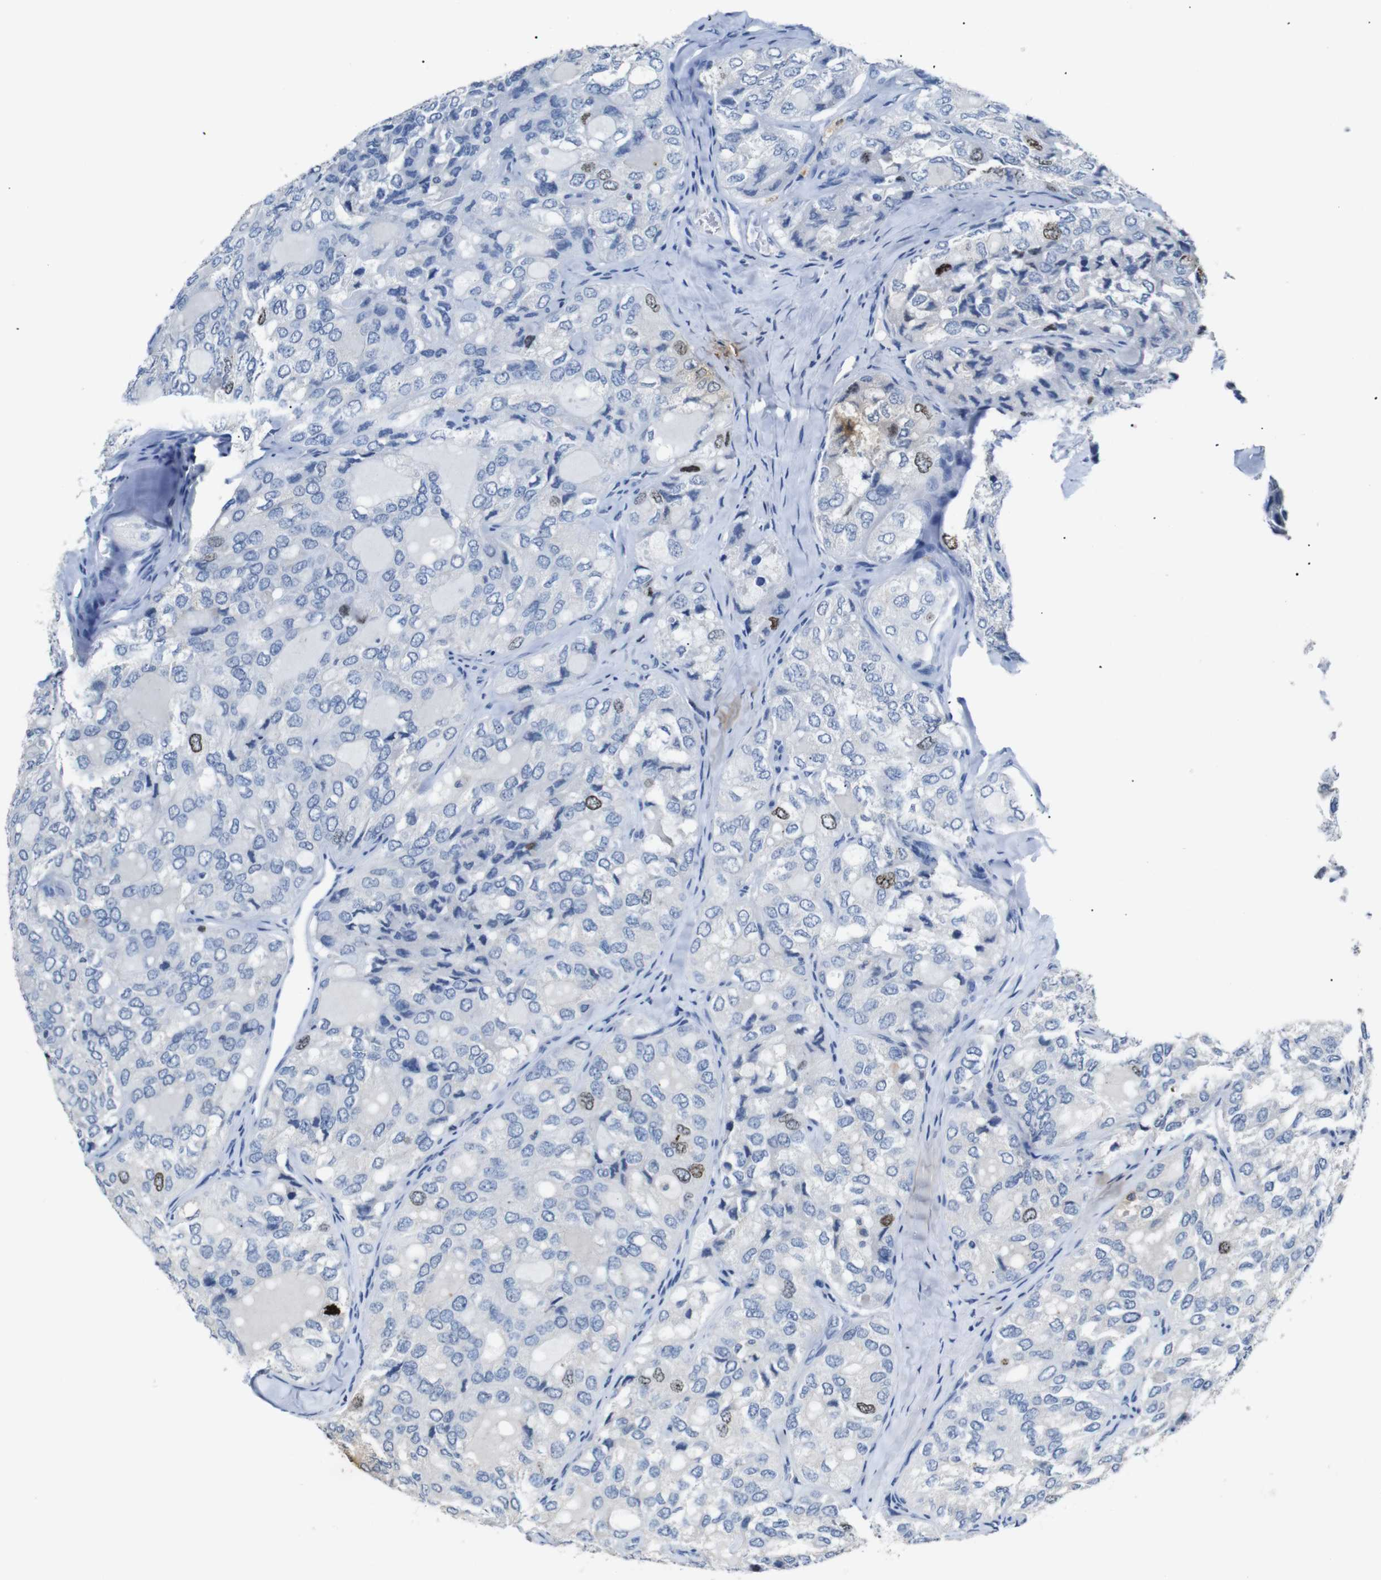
{"staining": {"intensity": "moderate", "quantity": "<25%", "location": "nuclear"}, "tissue": "thyroid cancer", "cell_type": "Tumor cells", "image_type": "cancer", "snomed": [{"axis": "morphology", "description": "Follicular adenoma carcinoma, NOS"}, {"axis": "topography", "description": "Thyroid gland"}], "caption": "Tumor cells reveal low levels of moderate nuclear positivity in about <25% of cells in human thyroid follicular adenoma carcinoma.", "gene": "INCENP", "patient": {"sex": "male", "age": 75}}